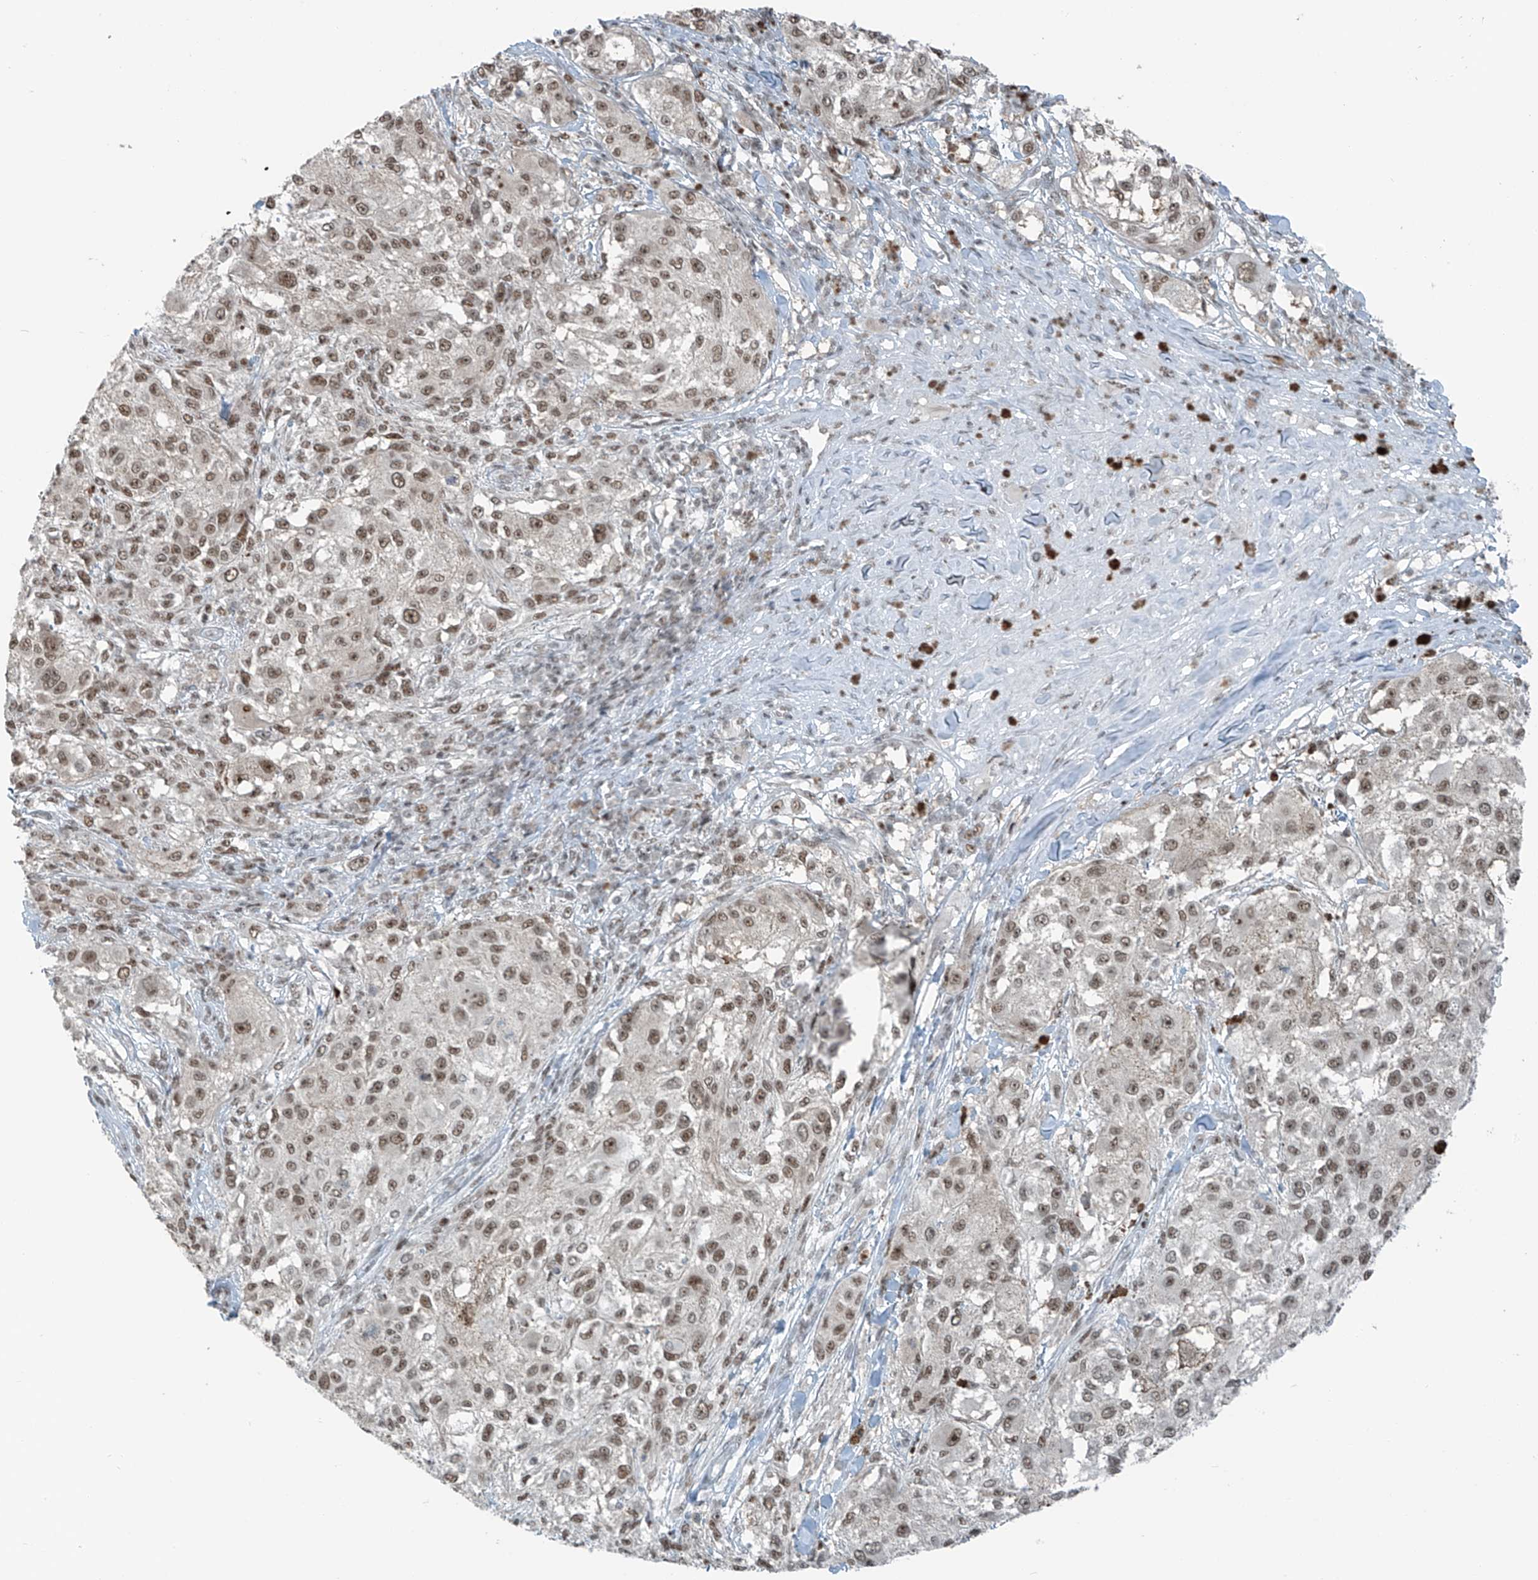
{"staining": {"intensity": "moderate", "quantity": ">75%", "location": "nuclear"}, "tissue": "melanoma", "cell_type": "Tumor cells", "image_type": "cancer", "snomed": [{"axis": "morphology", "description": "Necrosis, NOS"}, {"axis": "morphology", "description": "Malignant melanoma, NOS"}, {"axis": "topography", "description": "Skin"}], "caption": "Malignant melanoma stained with a brown dye shows moderate nuclear positive staining in about >75% of tumor cells.", "gene": "WRNIP1", "patient": {"sex": "female", "age": 87}}